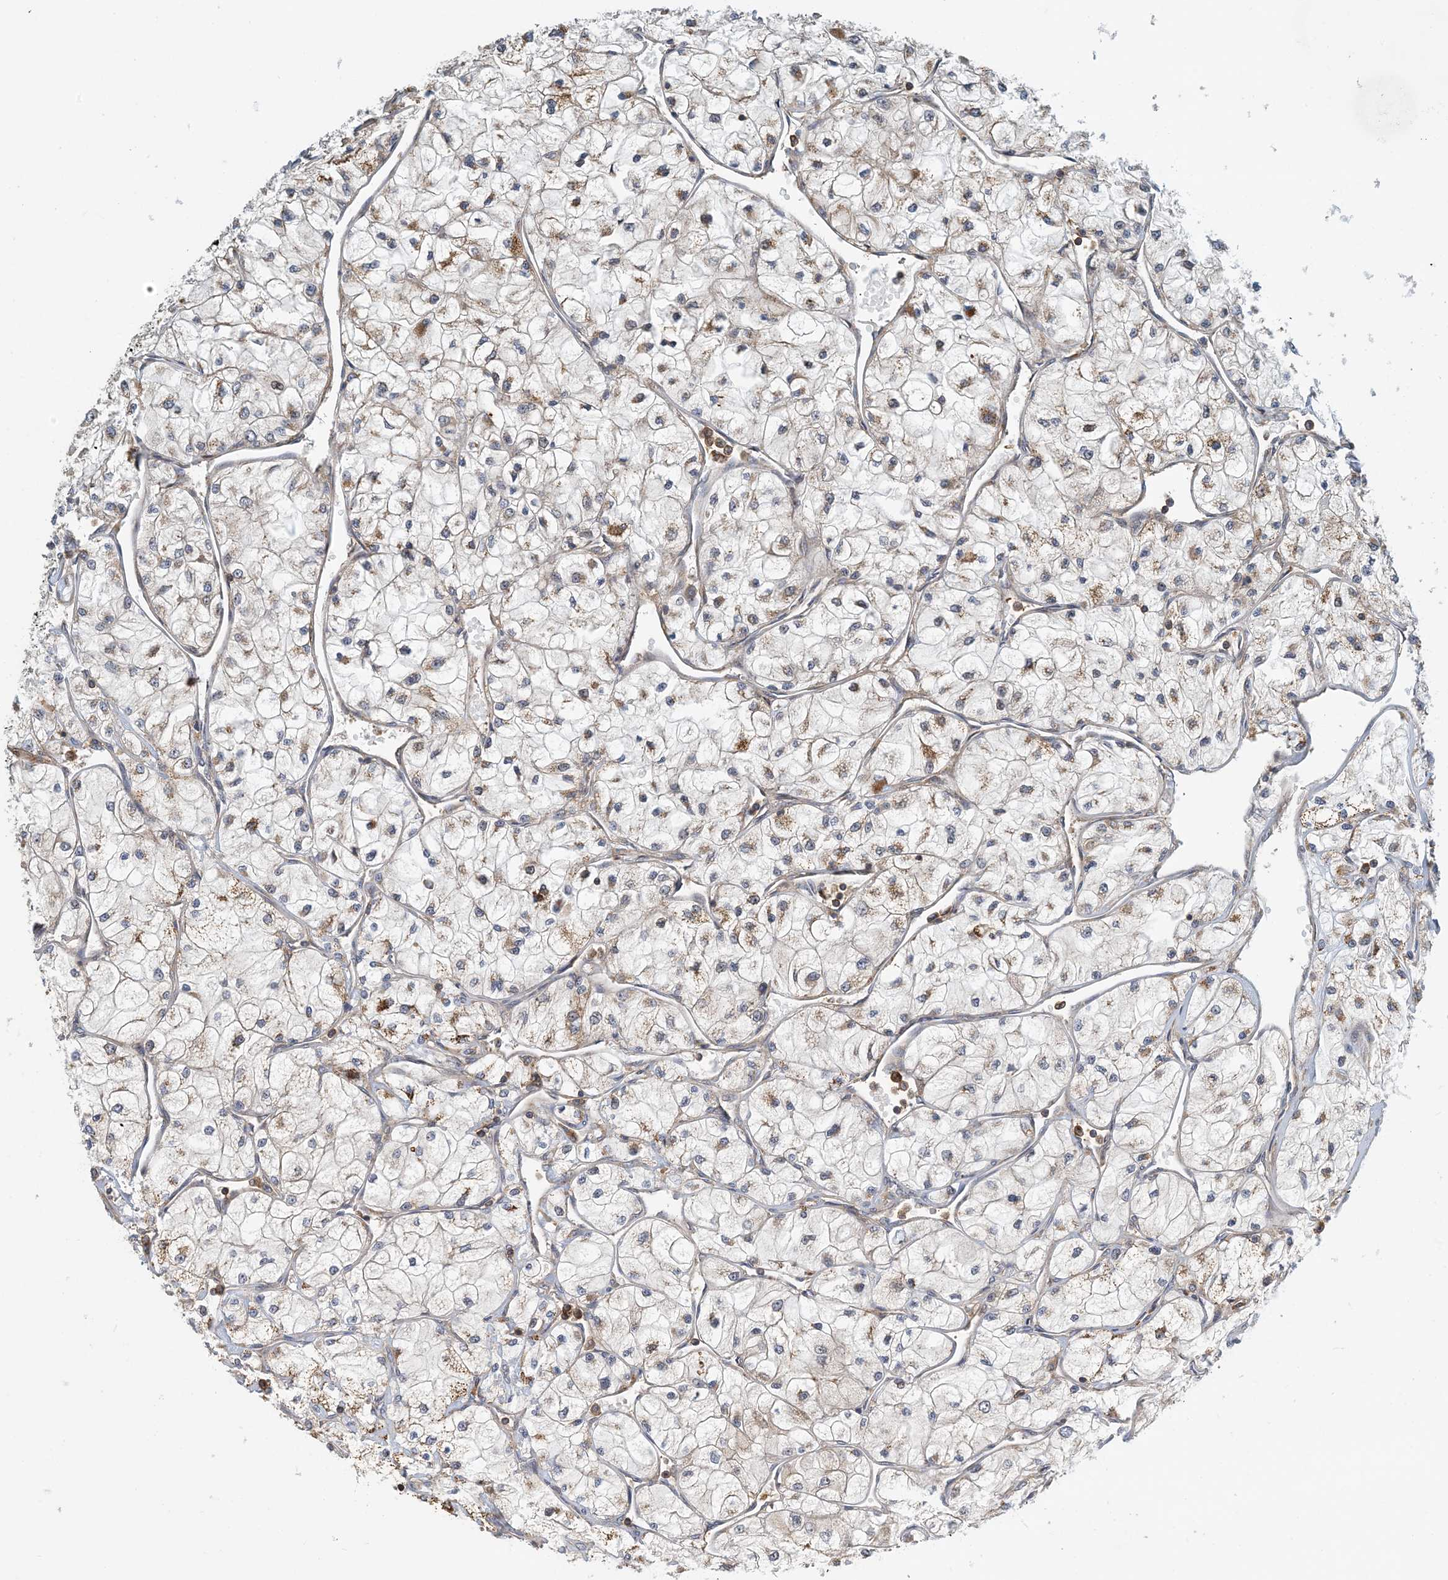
{"staining": {"intensity": "moderate", "quantity": "<25%", "location": "cytoplasmic/membranous"}, "tissue": "renal cancer", "cell_type": "Tumor cells", "image_type": "cancer", "snomed": [{"axis": "morphology", "description": "Adenocarcinoma, NOS"}, {"axis": "topography", "description": "Kidney"}], "caption": "A brown stain shows moderate cytoplasmic/membranous positivity of a protein in renal cancer tumor cells.", "gene": "COLEC11", "patient": {"sex": "male", "age": 80}}